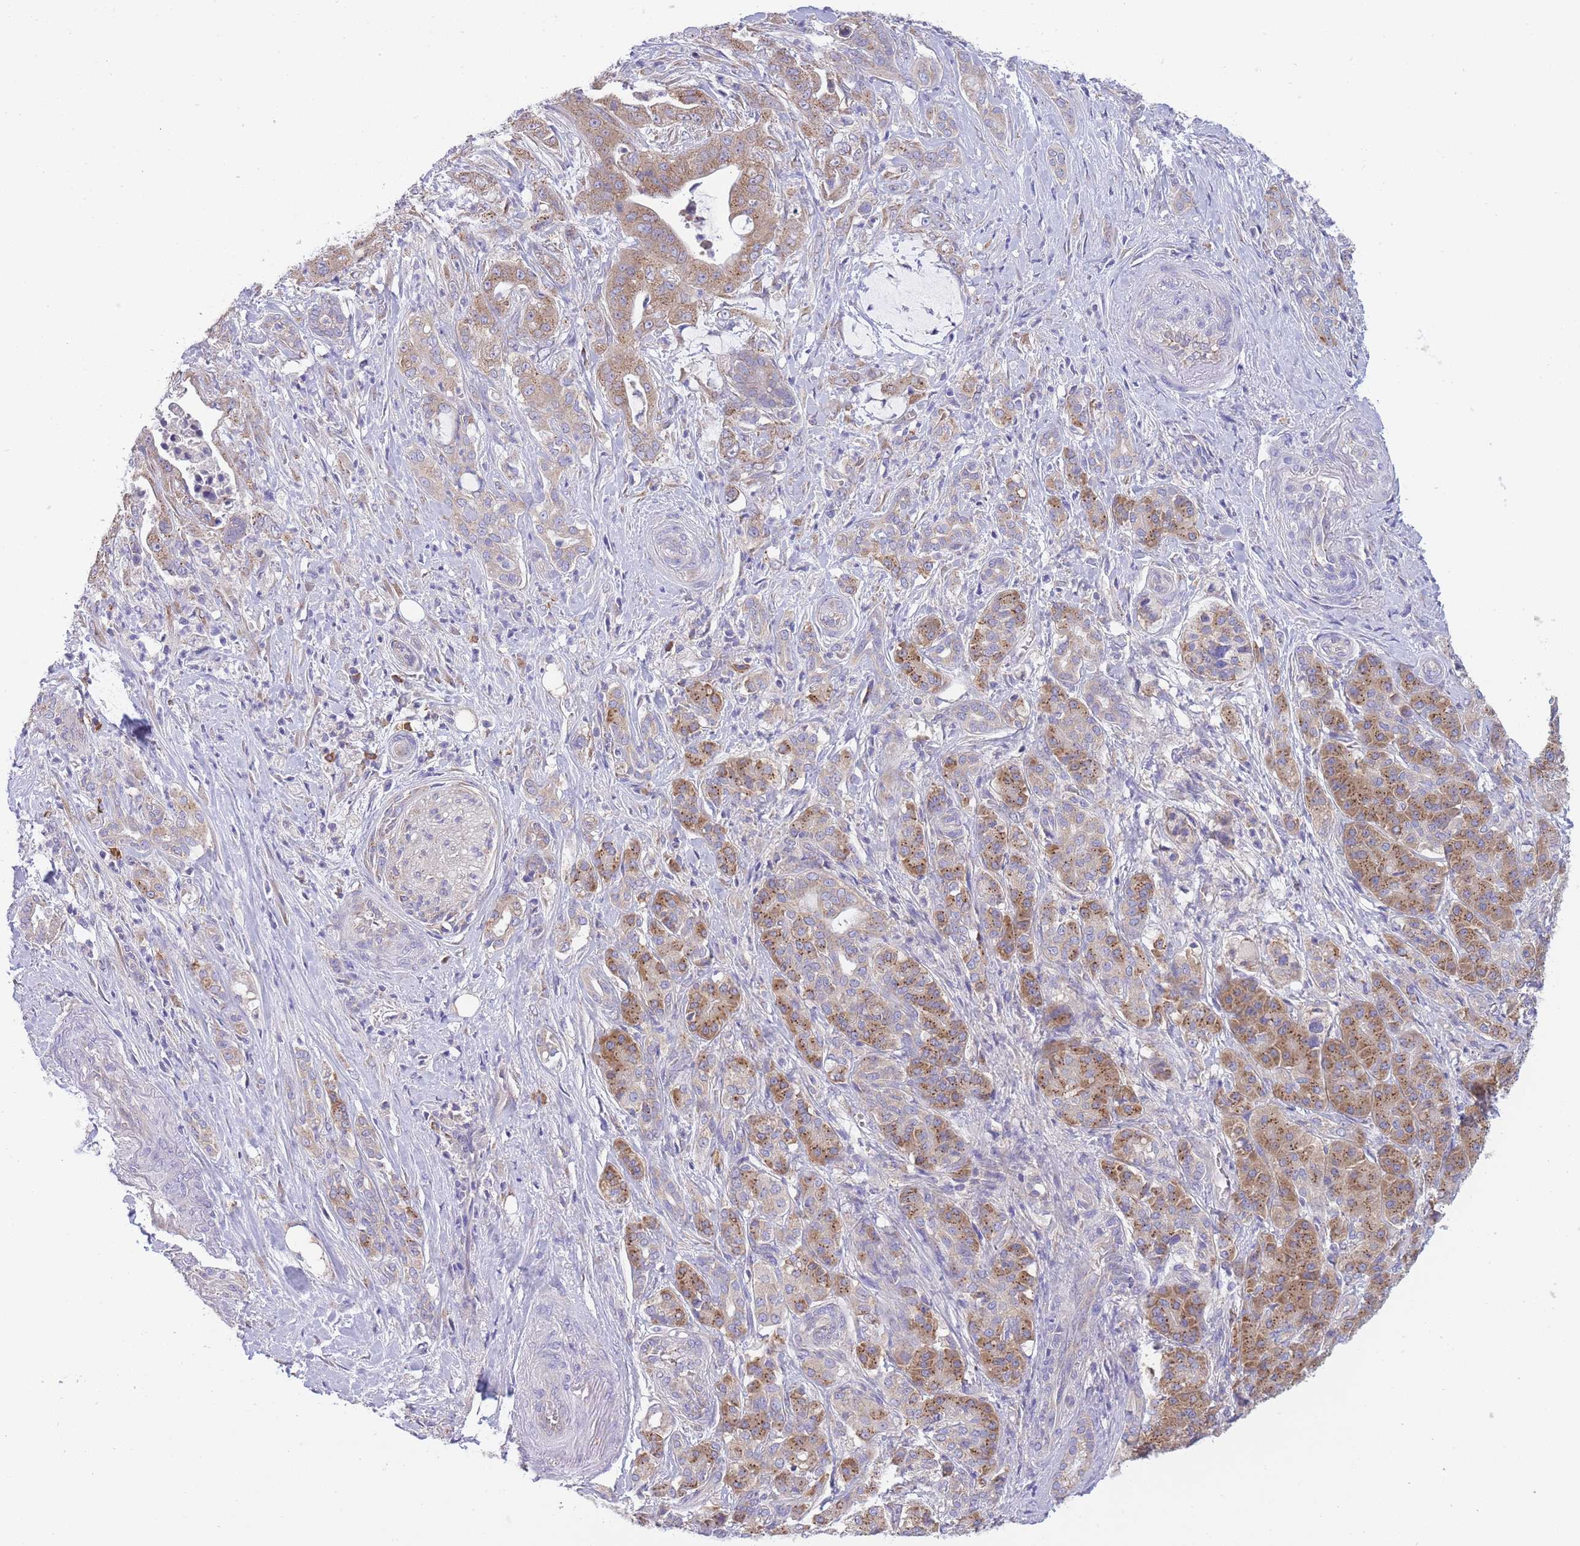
{"staining": {"intensity": "moderate", "quantity": "25%-75%", "location": "cytoplasmic/membranous"}, "tissue": "pancreatic cancer", "cell_type": "Tumor cells", "image_type": "cancer", "snomed": [{"axis": "morphology", "description": "Adenocarcinoma, NOS"}, {"axis": "topography", "description": "Pancreas"}], "caption": "Pancreatic cancer (adenocarcinoma) stained with a brown dye exhibits moderate cytoplasmic/membranous positive positivity in about 25%-75% of tumor cells.", "gene": "COPG2", "patient": {"sex": "male", "age": 57}}